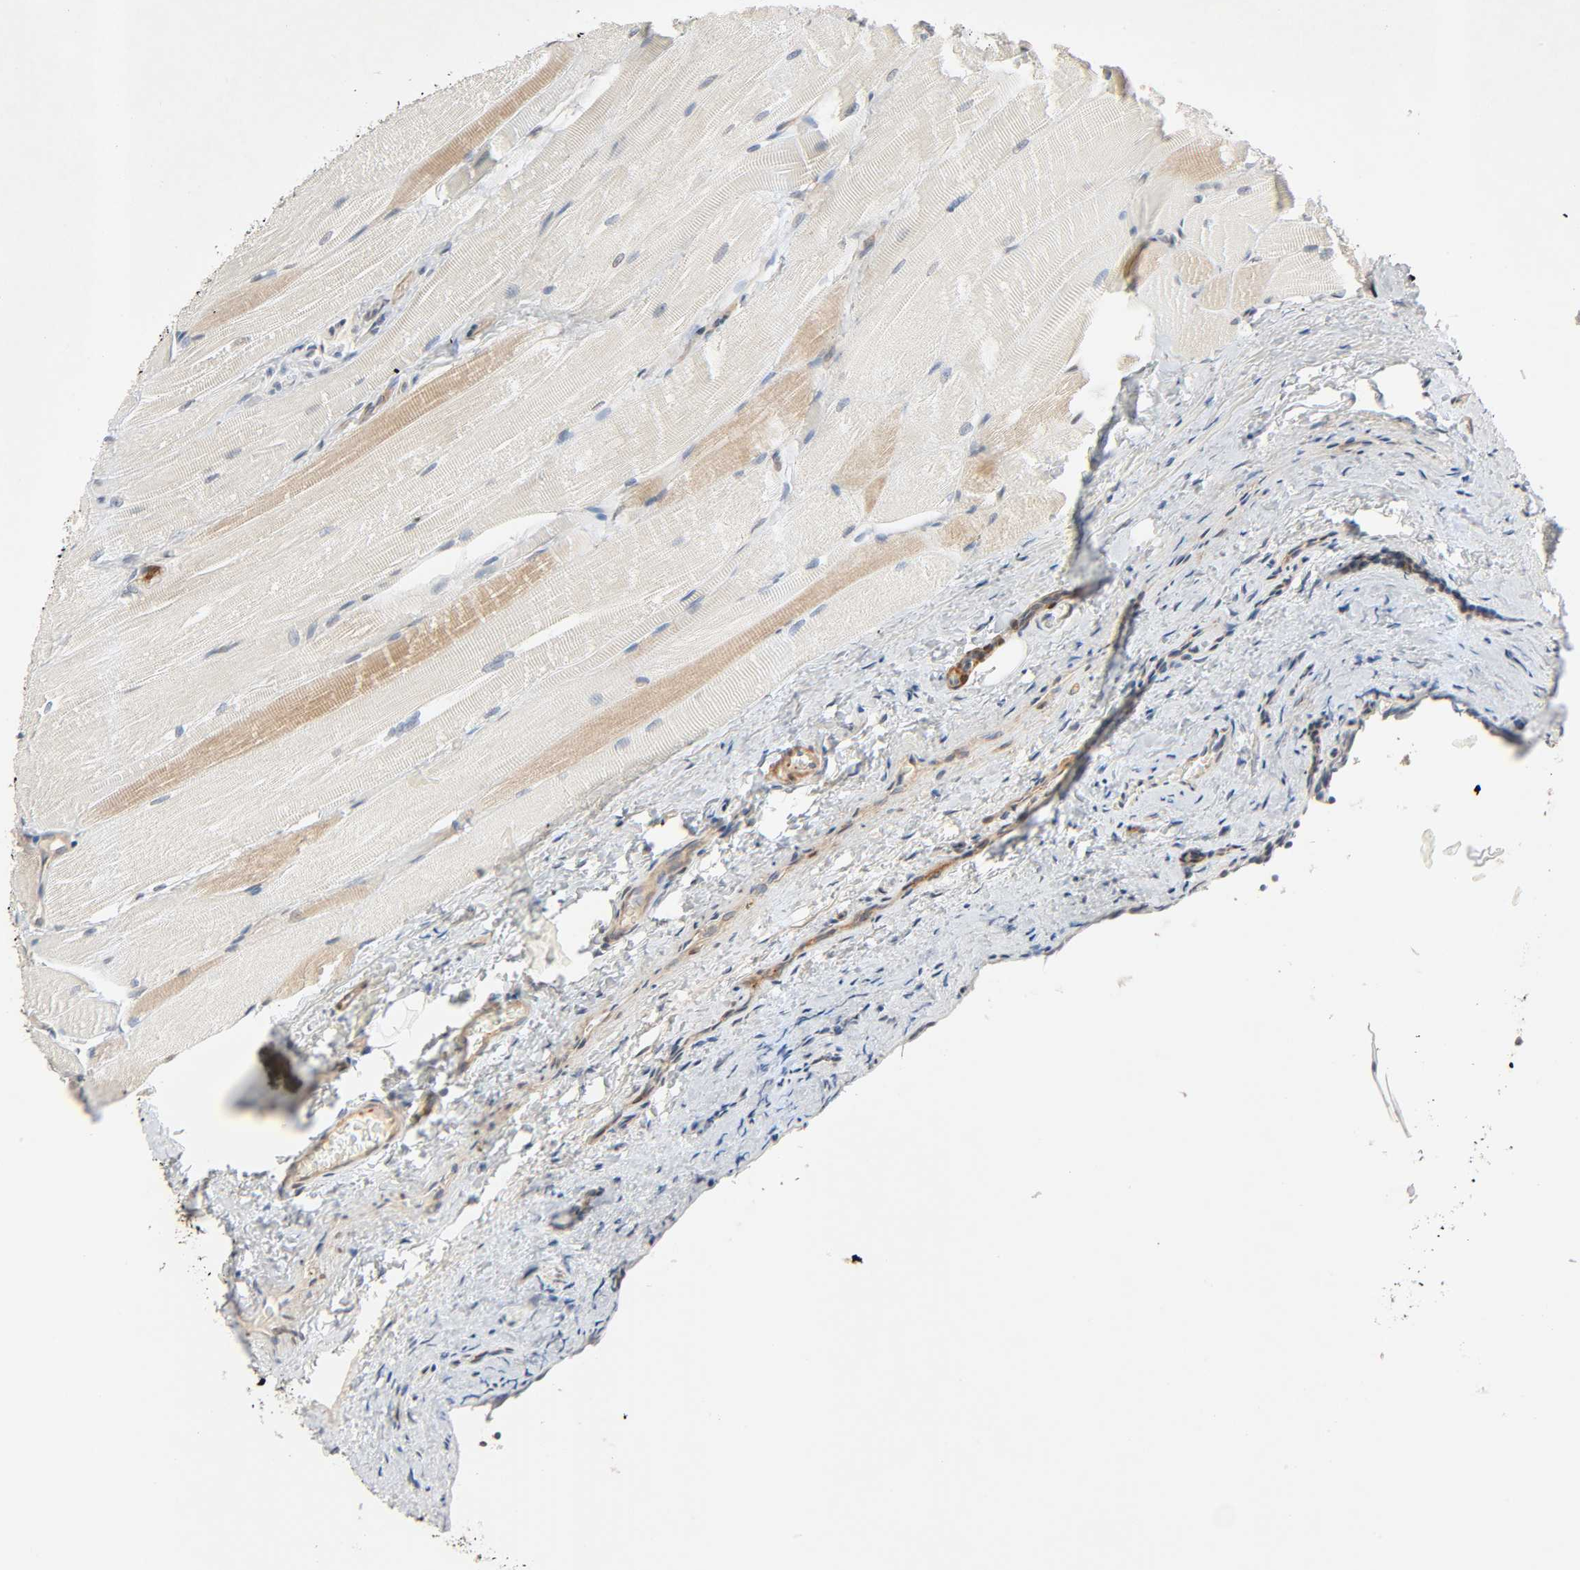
{"staining": {"intensity": "weak", "quantity": "<25%", "location": "cytoplasmic/membranous"}, "tissue": "oral mucosa", "cell_type": "Squamous epithelial cells", "image_type": "normal", "snomed": [{"axis": "morphology", "description": "Normal tissue, NOS"}, {"axis": "topography", "description": "Oral tissue"}], "caption": "An IHC image of benign oral mucosa is shown. There is no staining in squamous epithelial cells of oral mucosa. (DAB (3,3'-diaminobenzidine) immunohistochemistry with hematoxylin counter stain).", "gene": "PTK2", "patient": {"sex": "male", "age": 20}}